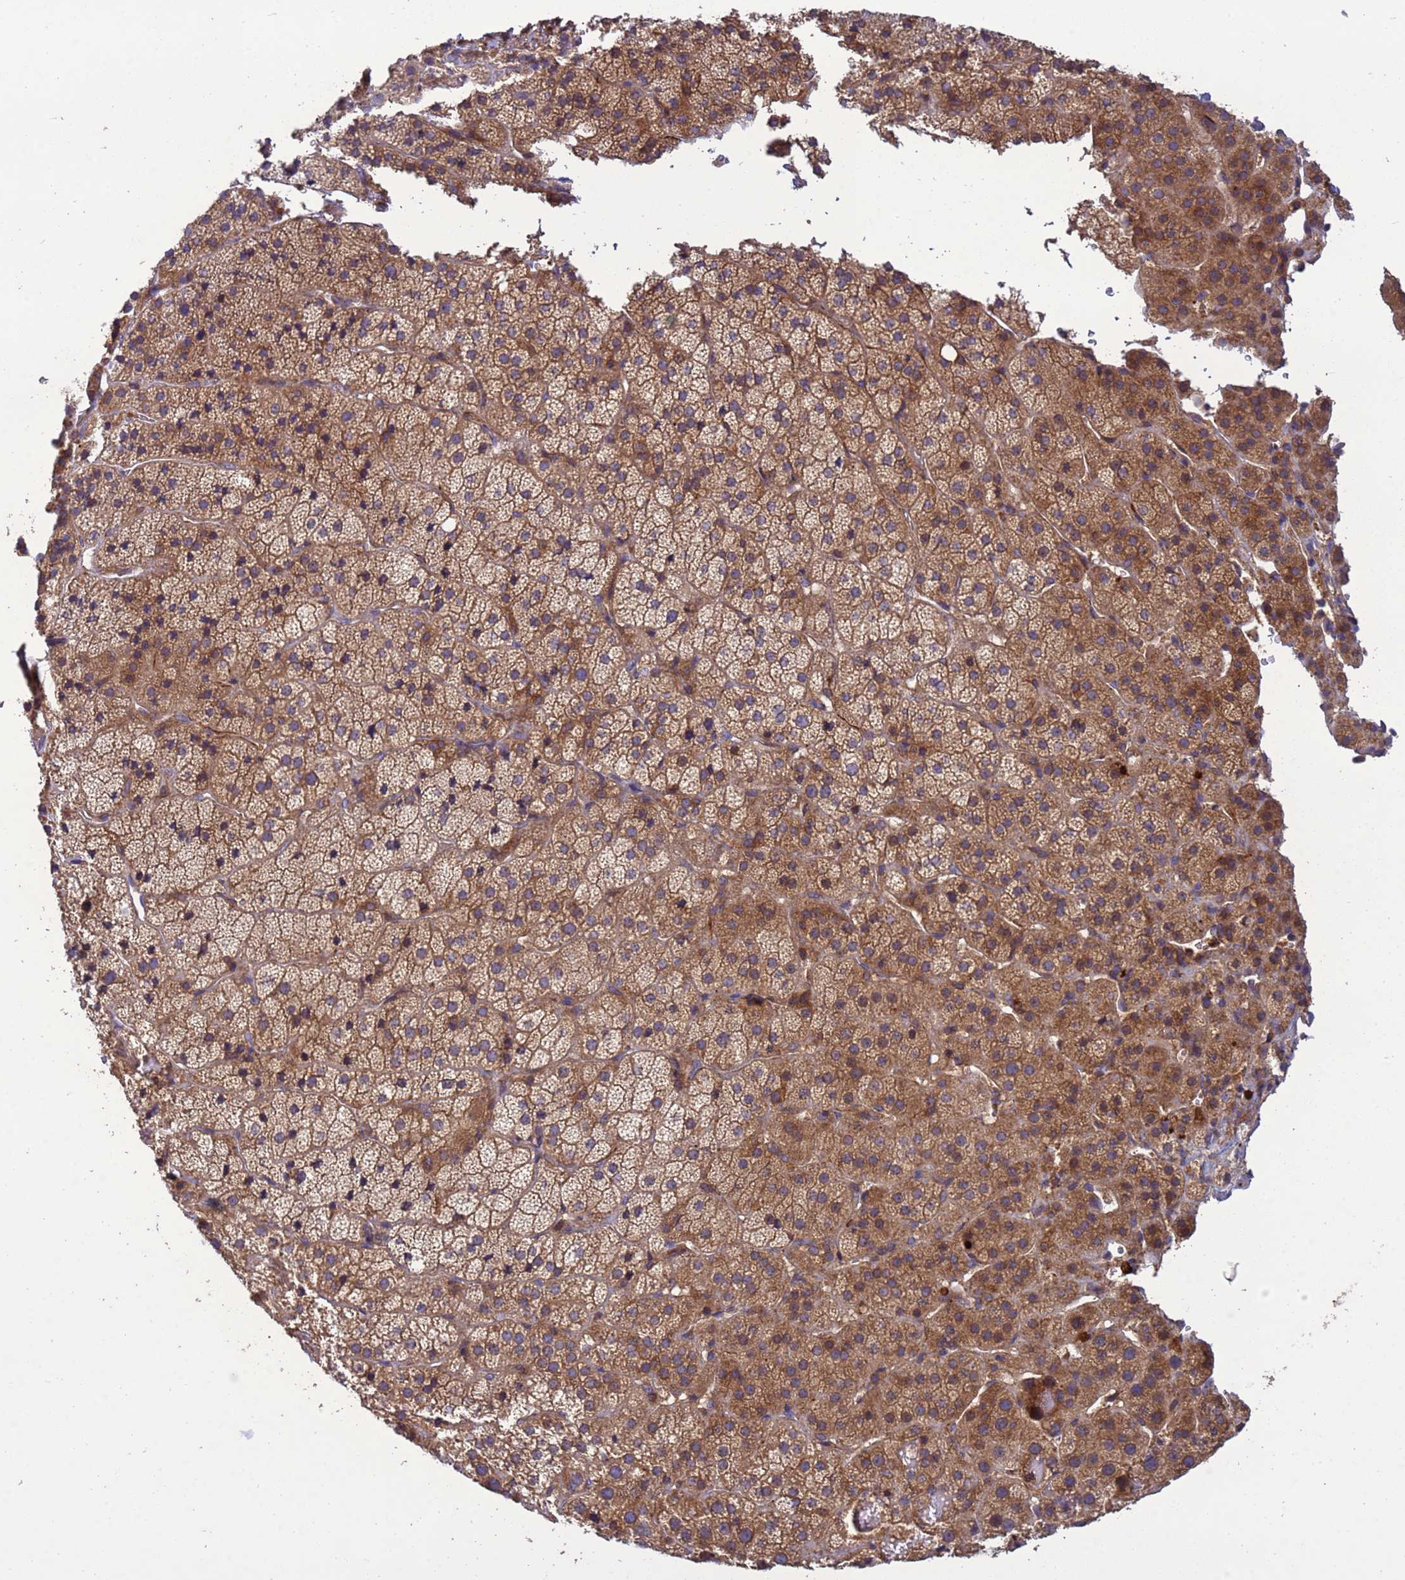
{"staining": {"intensity": "moderate", "quantity": "25%-75%", "location": "cytoplasmic/membranous"}, "tissue": "adrenal gland", "cell_type": "Glandular cells", "image_type": "normal", "snomed": [{"axis": "morphology", "description": "Normal tissue, NOS"}, {"axis": "topography", "description": "Adrenal gland"}], "caption": "IHC histopathology image of benign adrenal gland stained for a protein (brown), which shows medium levels of moderate cytoplasmic/membranous expression in approximately 25%-75% of glandular cells.", "gene": "RAB10", "patient": {"sex": "female", "age": 70}}